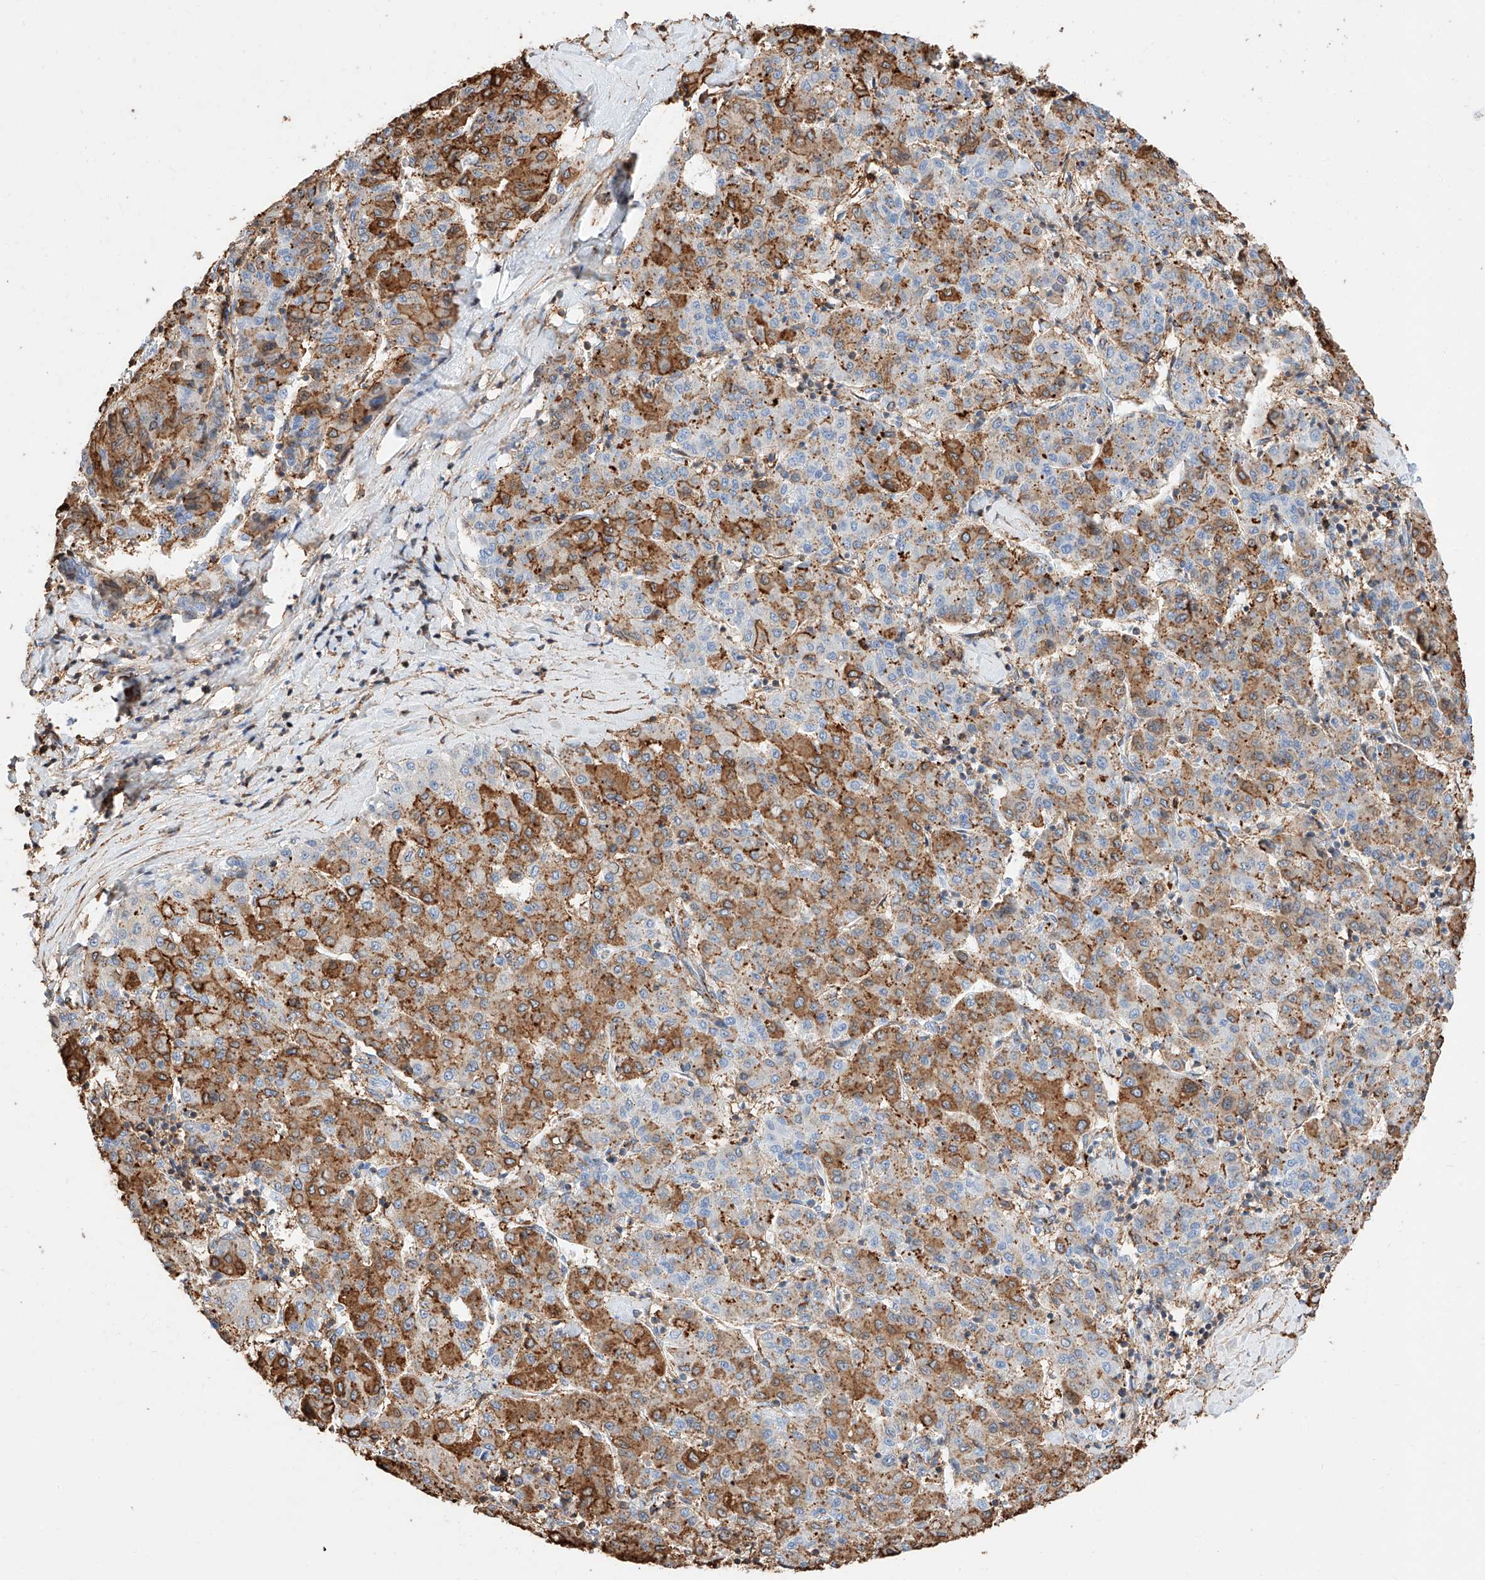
{"staining": {"intensity": "moderate", "quantity": "25%-75%", "location": "cytoplasmic/membranous"}, "tissue": "liver cancer", "cell_type": "Tumor cells", "image_type": "cancer", "snomed": [{"axis": "morphology", "description": "Carcinoma, Hepatocellular, NOS"}, {"axis": "topography", "description": "Liver"}], "caption": "Liver hepatocellular carcinoma was stained to show a protein in brown. There is medium levels of moderate cytoplasmic/membranous staining in about 25%-75% of tumor cells.", "gene": "WFS1", "patient": {"sex": "male", "age": 65}}